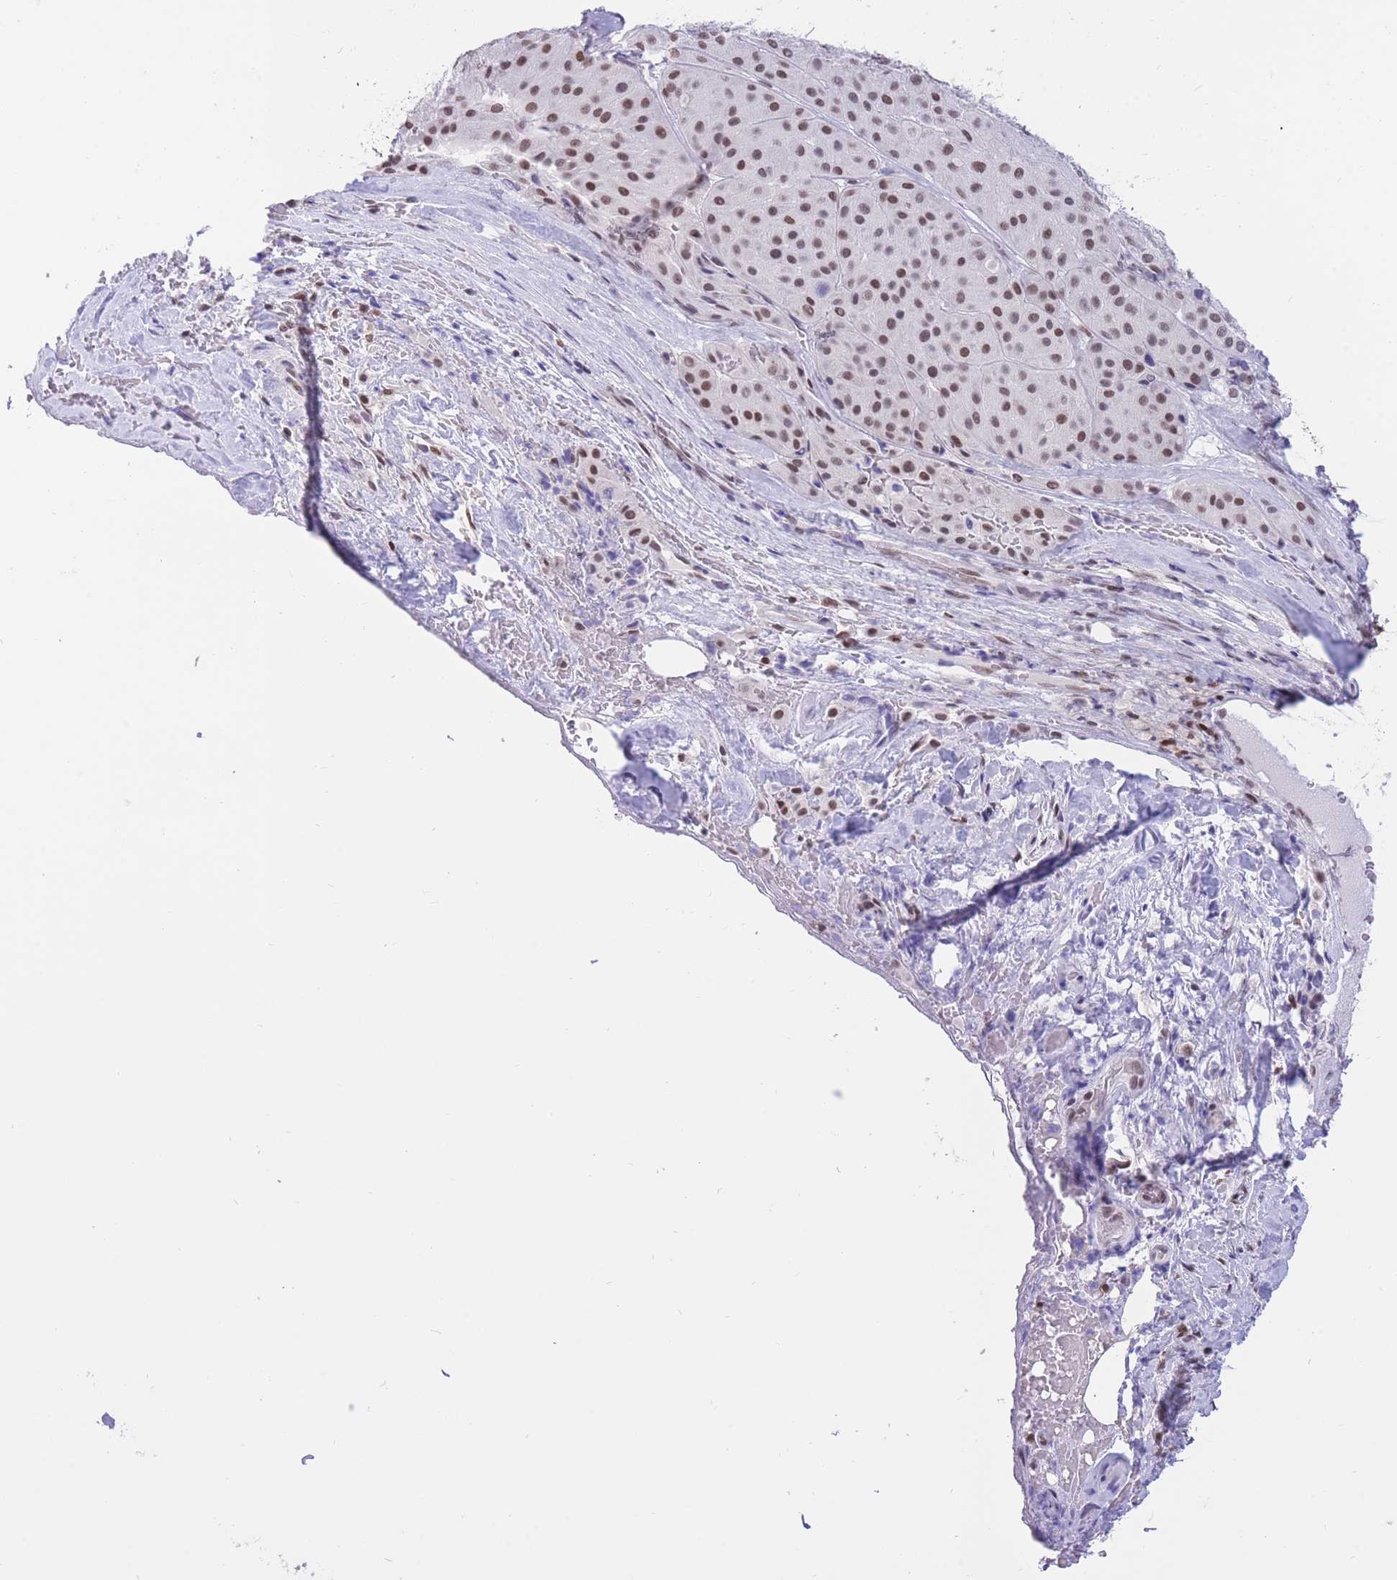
{"staining": {"intensity": "weak", "quantity": ">75%", "location": "nuclear"}, "tissue": "melanoma", "cell_type": "Tumor cells", "image_type": "cancer", "snomed": [{"axis": "morphology", "description": "Malignant melanoma, Metastatic site"}, {"axis": "topography", "description": "Smooth muscle"}], "caption": "Weak nuclear staining is present in about >75% of tumor cells in melanoma. (IHC, brightfield microscopy, high magnification).", "gene": "HMGN1", "patient": {"sex": "male", "age": 41}}